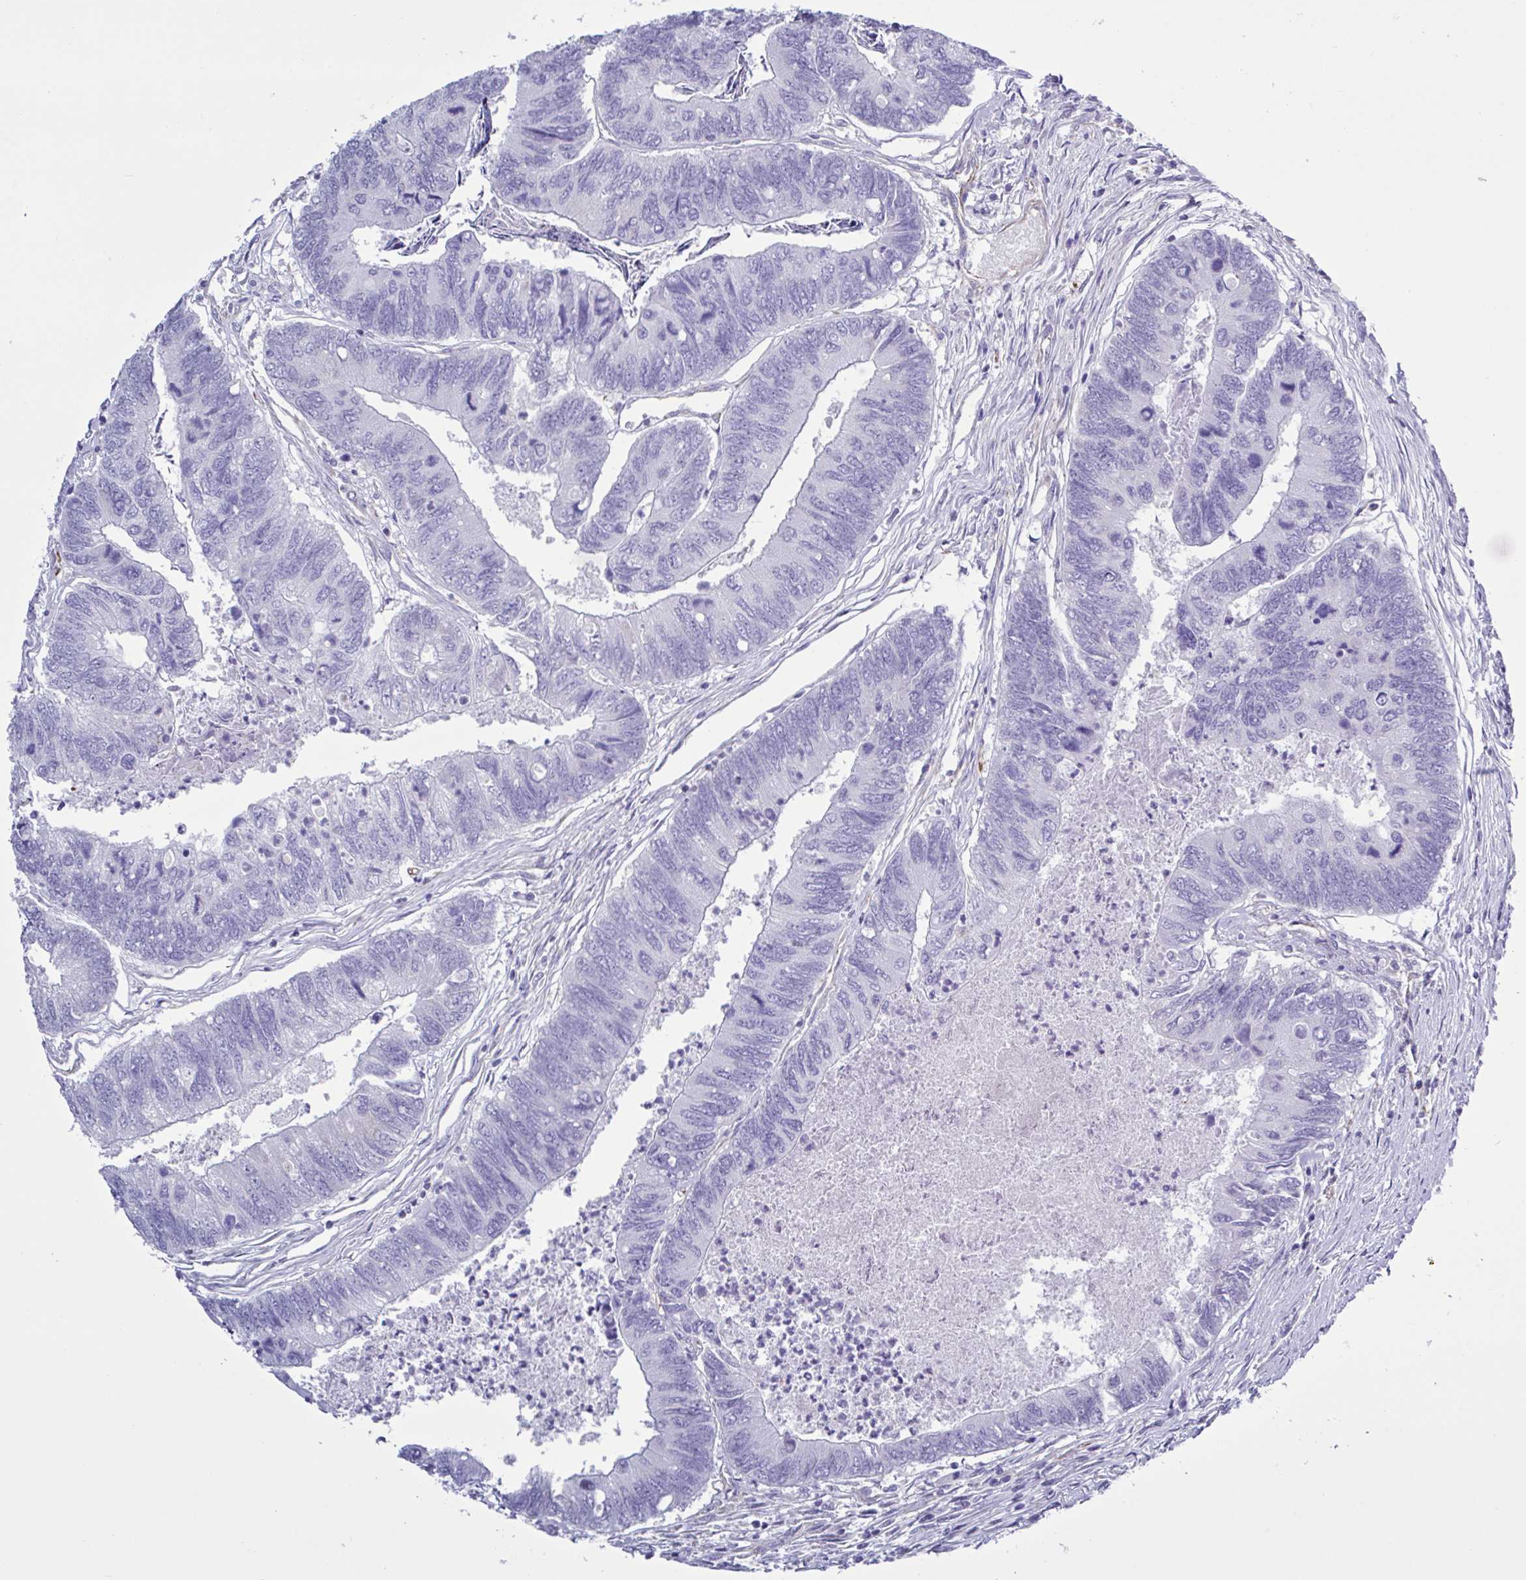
{"staining": {"intensity": "negative", "quantity": "none", "location": "none"}, "tissue": "colorectal cancer", "cell_type": "Tumor cells", "image_type": "cancer", "snomed": [{"axis": "morphology", "description": "Adenocarcinoma, NOS"}, {"axis": "topography", "description": "Colon"}], "caption": "This is a micrograph of IHC staining of adenocarcinoma (colorectal), which shows no staining in tumor cells.", "gene": "TMEM86B", "patient": {"sex": "female", "age": 67}}